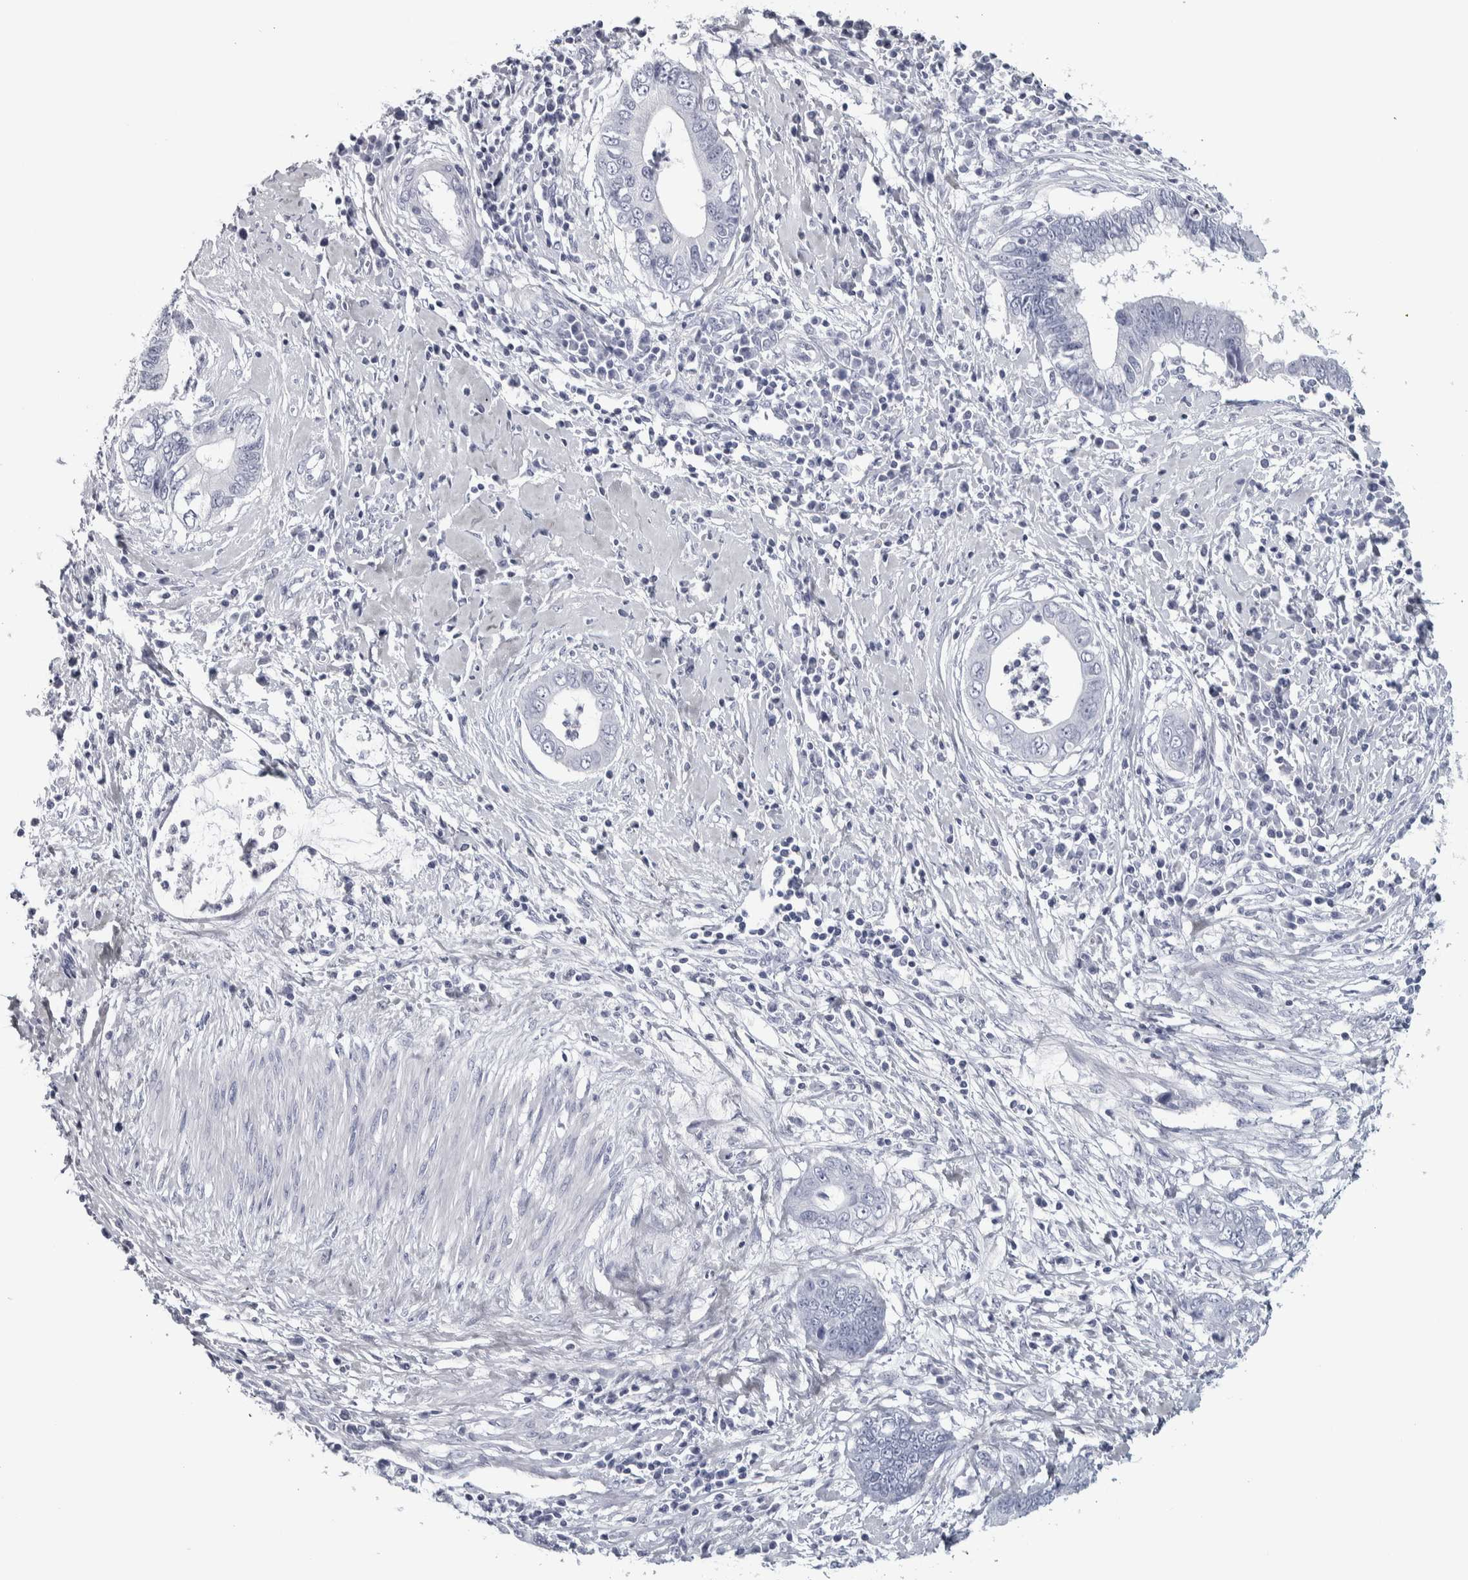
{"staining": {"intensity": "negative", "quantity": "none", "location": "none"}, "tissue": "cervical cancer", "cell_type": "Tumor cells", "image_type": "cancer", "snomed": [{"axis": "morphology", "description": "Adenocarcinoma, NOS"}, {"axis": "topography", "description": "Cervix"}], "caption": "High magnification brightfield microscopy of cervical cancer stained with DAB (3,3'-diaminobenzidine) (brown) and counterstained with hematoxylin (blue): tumor cells show no significant positivity. Brightfield microscopy of immunohistochemistry stained with DAB (3,3'-diaminobenzidine) (brown) and hematoxylin (blue), captured at high magnification.", "gene": "NECAB1", "patient": {"sex": "female", "age": 44}}